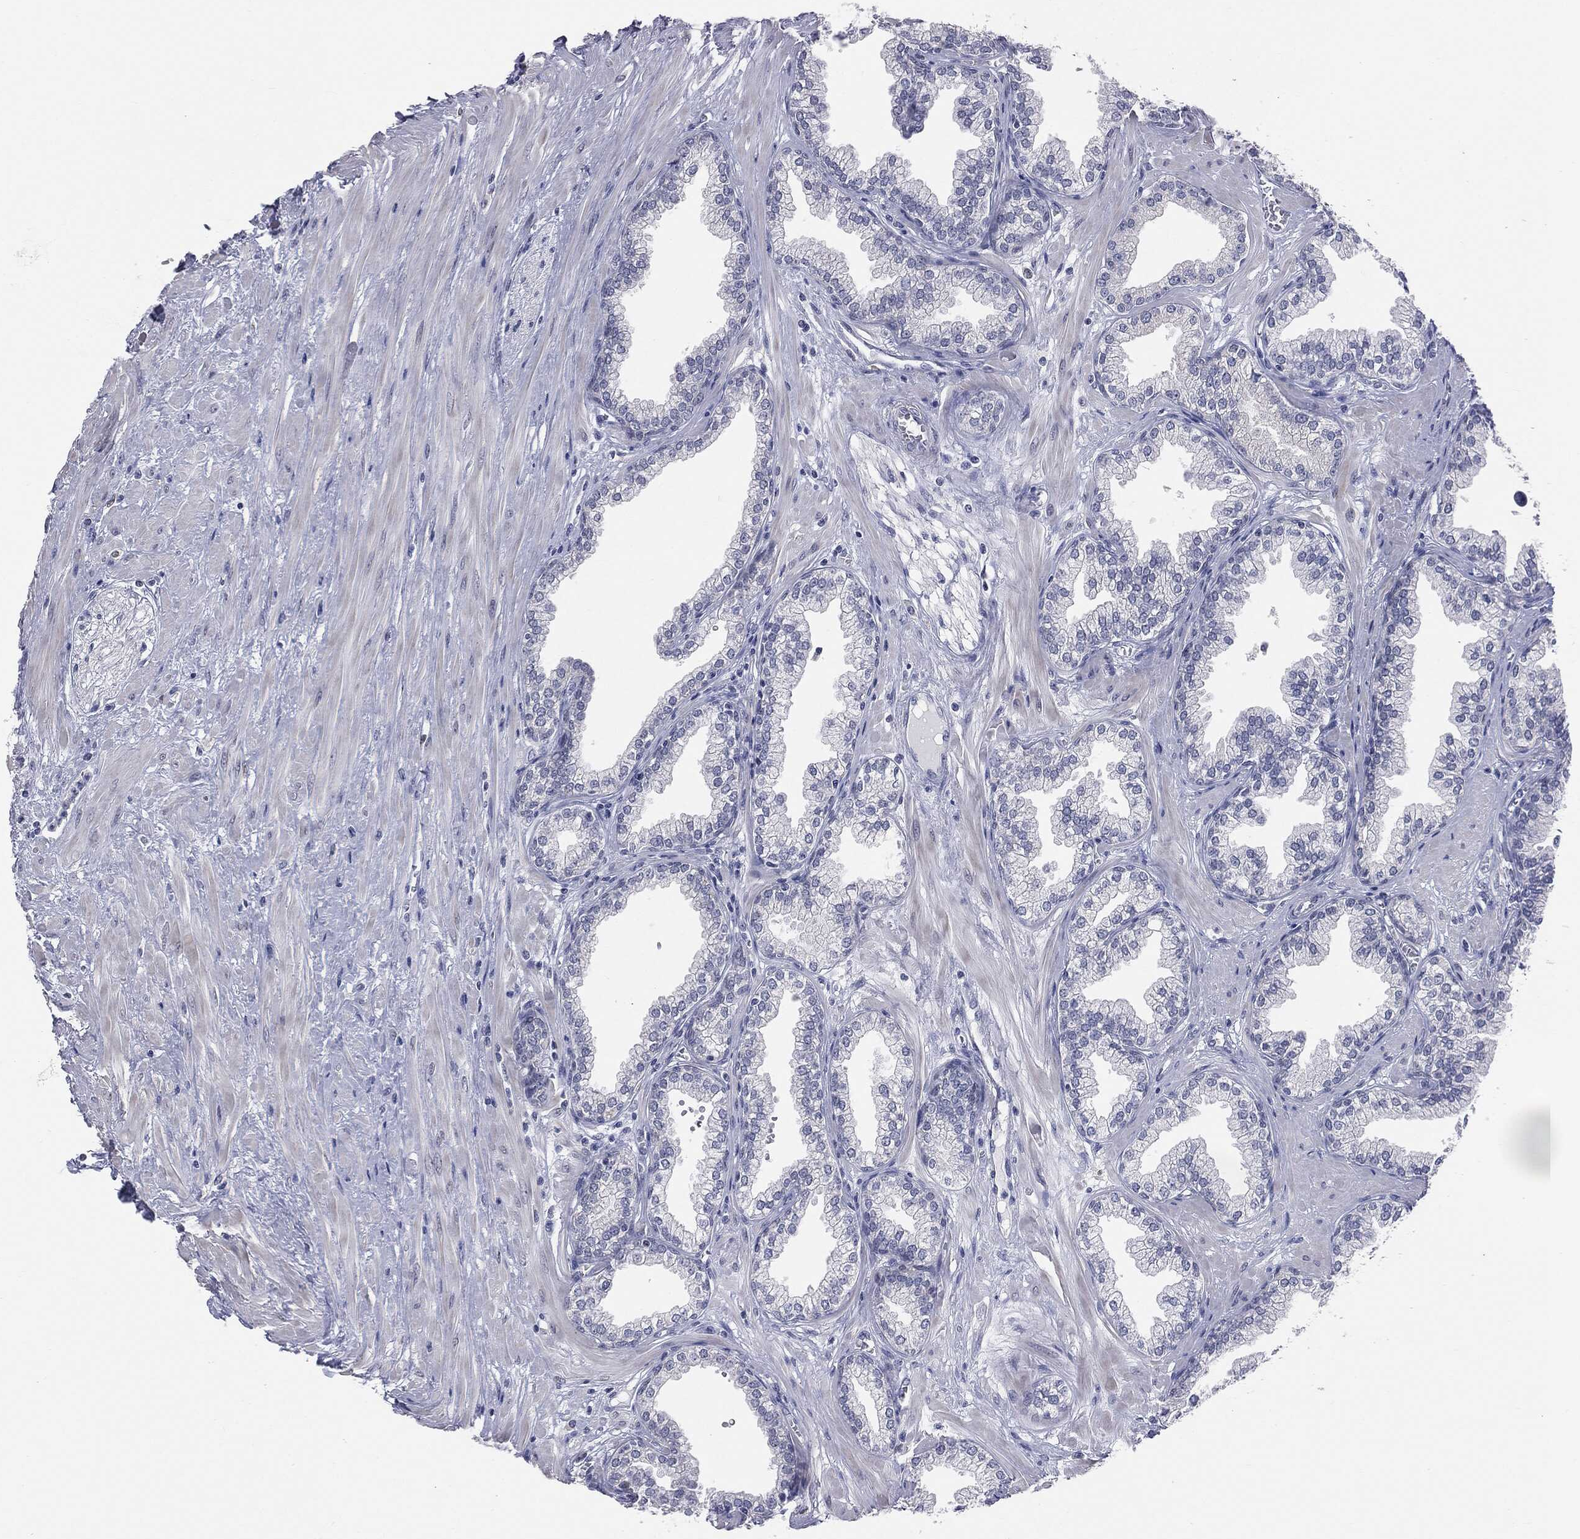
{"staining": {"intensity": "negative", "quantity": "none", "location": "none"}, "tissue": "prostate", "cell_type": "Glandular cells", "image_type": "normal", "snomed": [{"axis": "morphology", "description": "Normal tissue, NOS"}, {"axis": "topography", "description": "Prostate"}], "caption": "Glandular cells are negative for protein expression in normal human prostate. (Stains: DAB IHC with hematoxylin counter stain, Microscopy: brightfield microscopy at high magnification).", "gene": "DMKN", "patient": {"sex": "male", "age": 64}}